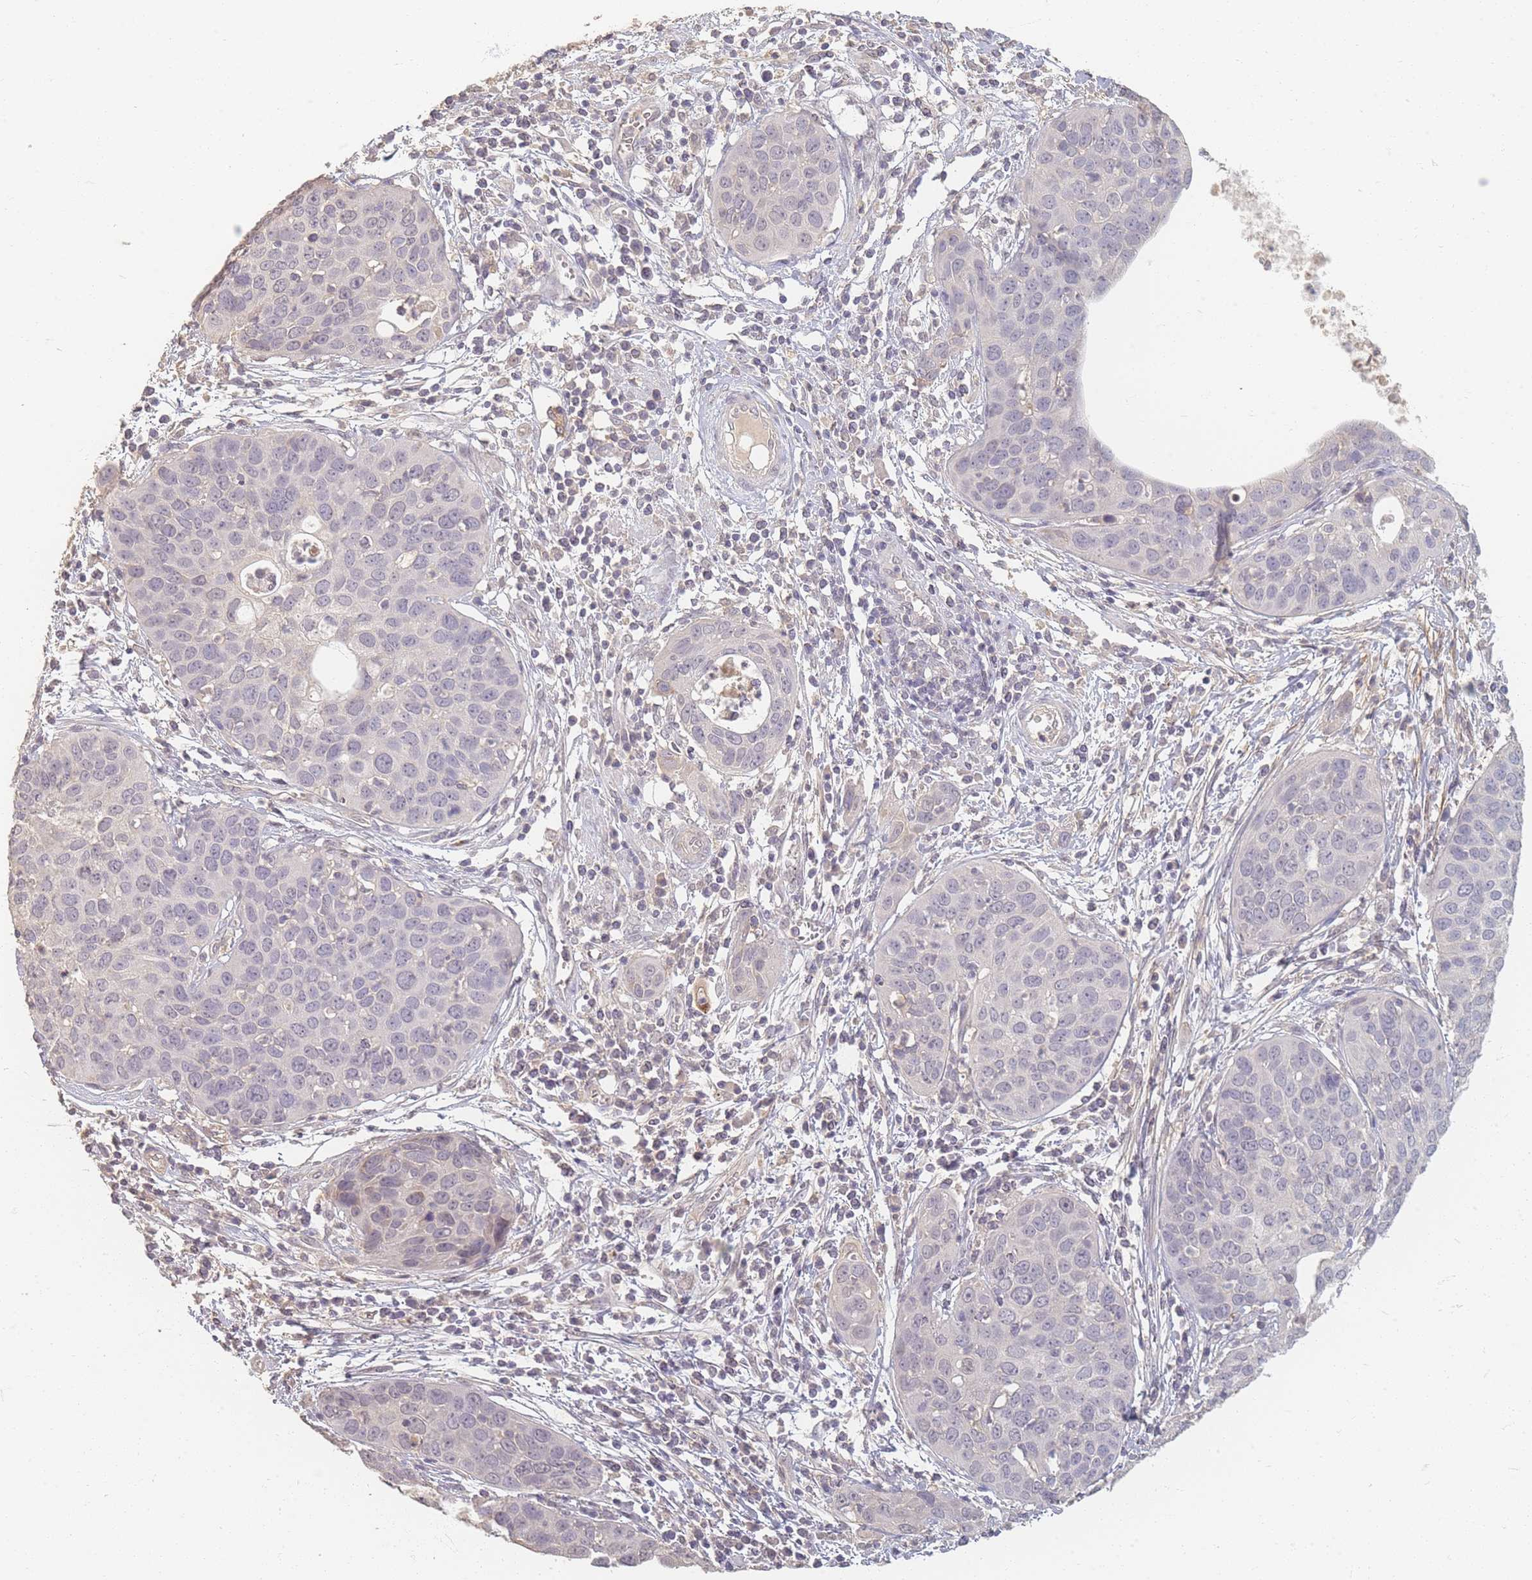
{"staining": {"intensity": "negative", "quantity": "none", "location": "none"}, "tissue": "cervical cancer", "cell_type": "Tumor cells", "image_type": "cancer", "snomed": [{"axis": "morphology", "description": "Squamous cell carcinoma, NOS"}, {"axis": "topography", "description": "Cervix"}], "caption": "There is no significant staining in tumor cells of squamous cell carcinoma (cervical).", "gene": "RFTN1", "patient": {"sex": "female", "age": 36}}